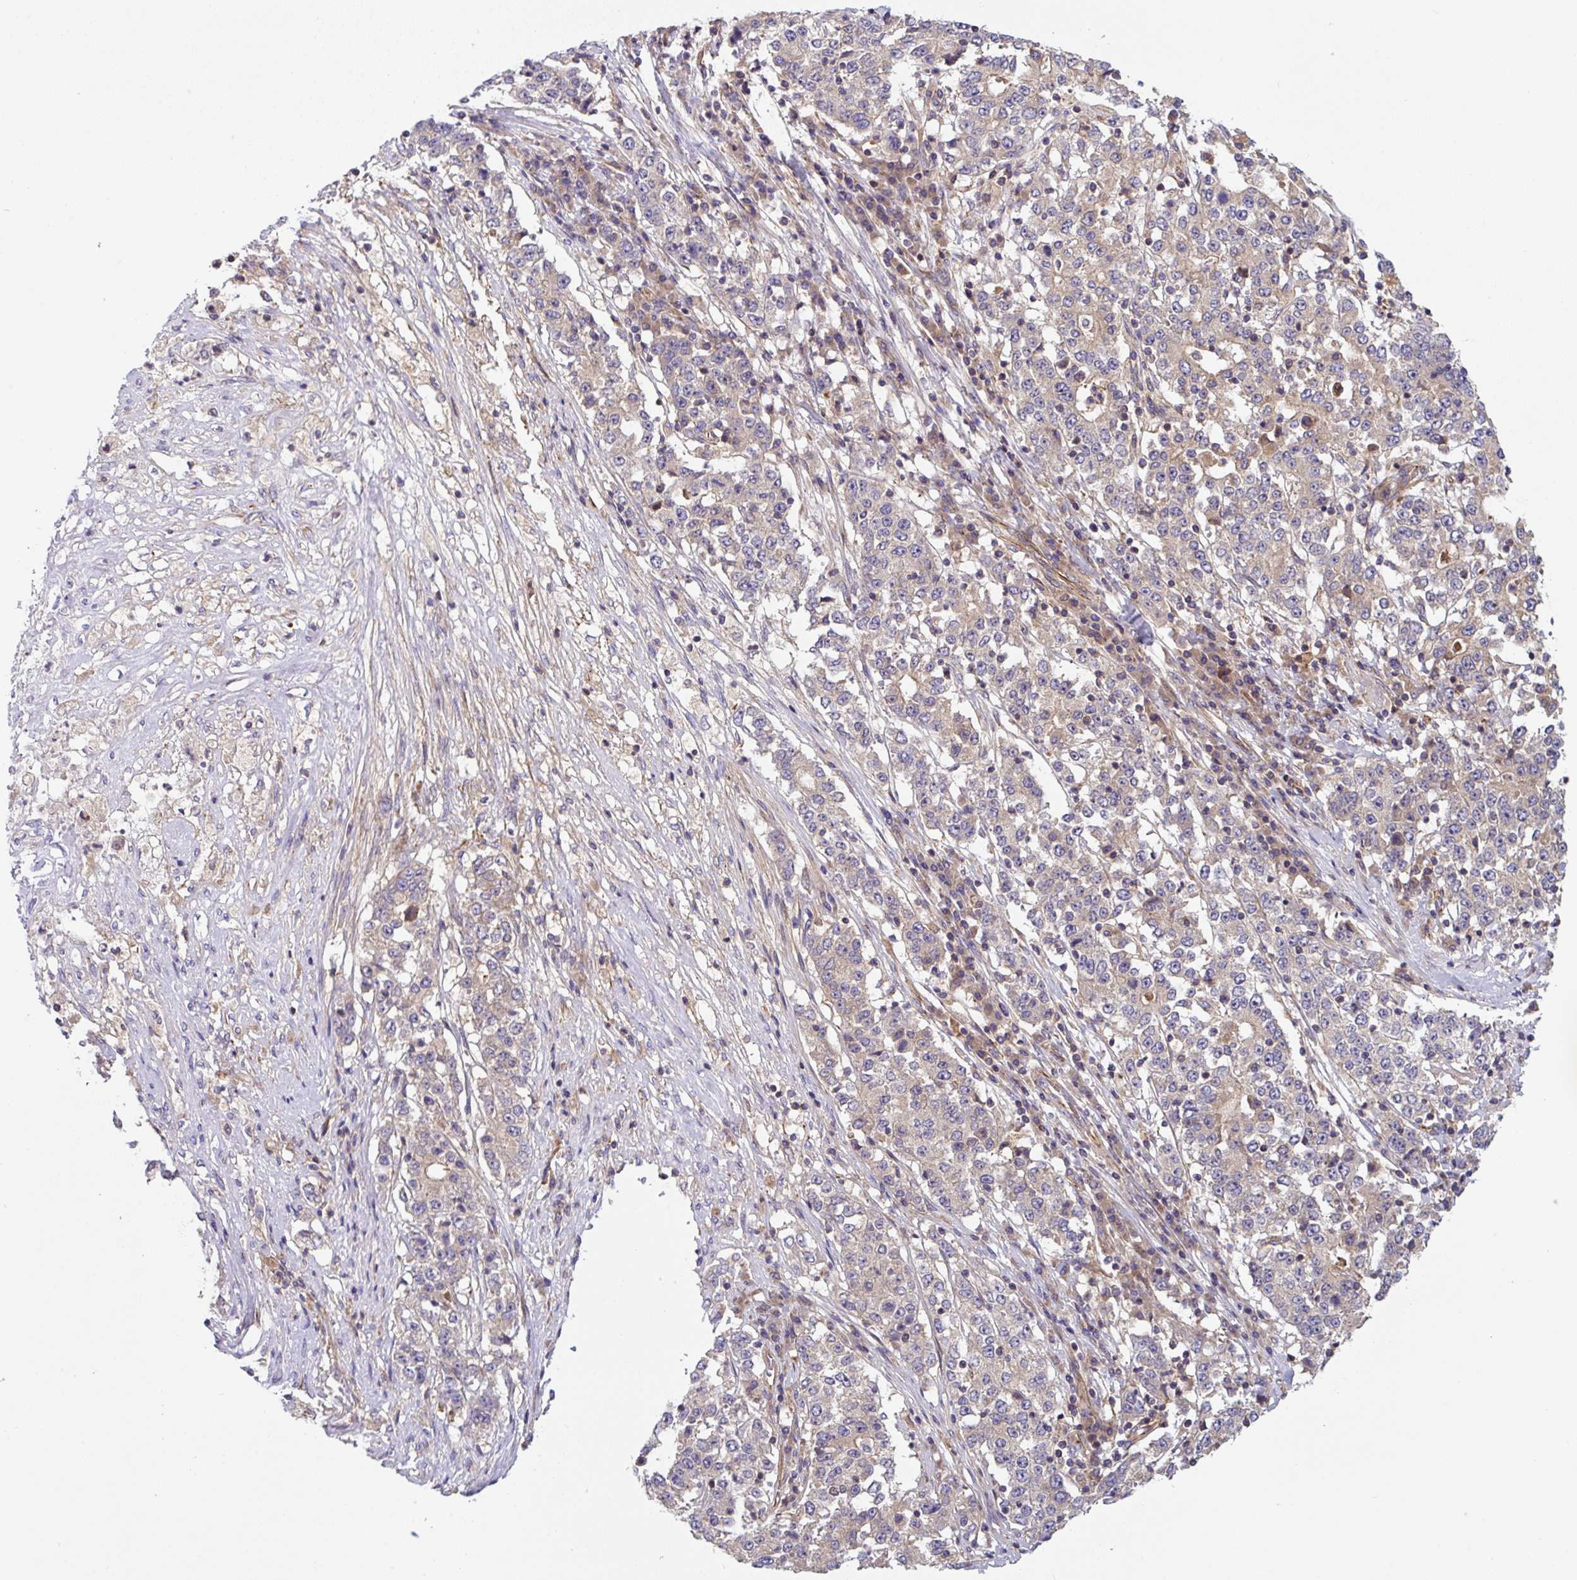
{"staining": {"intensity": "weak", "quantity": "<25%", "location": "cytoplasmic/membranous"}, "tissue": "stomach cancer", "cell_type": "Tumor cells", "image_type": "cancer", "snomed": [{"axis": "morphology", "description": "Adenocarcinoma, NOS"}, {"axis": "topography", "description": "Stomach"}], "caption": "The micrograph demonstrates no staining of tumor cells in stomach cancer. The staining was performed using DAB (3,3'-diaminobenzidine) to visualize the protein expression in brown, while the nuclei were stained in blue with hematoxylin (Magnification: 20x).", "gene": "APOBEC3D", "patient": {"sex": "male", "age": 59}}